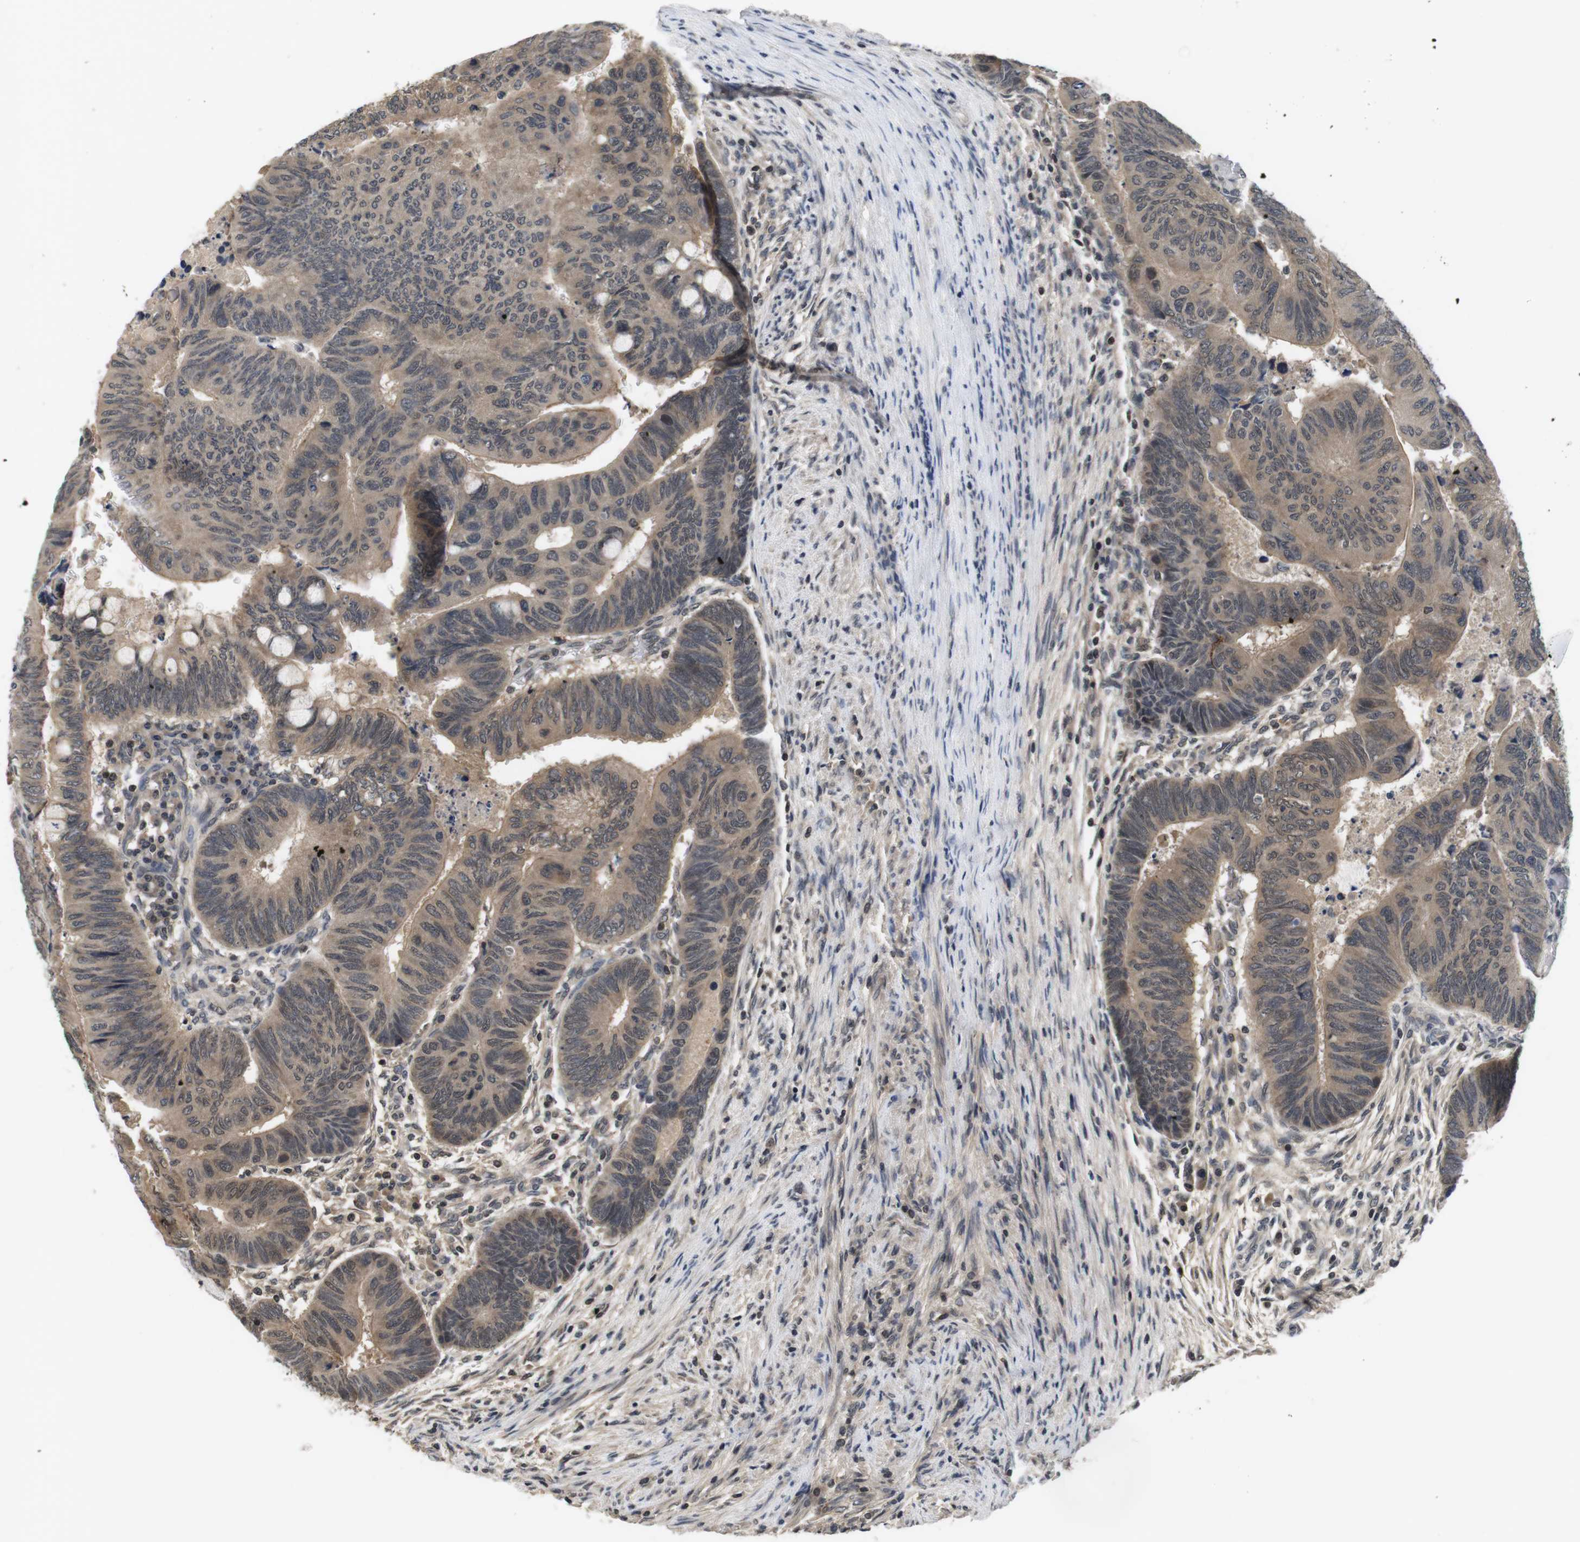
{"staining": {"intensity": "weak", "quantity": ">75%", "location": "cytoplasmic/membranous"}, "tissue": "colorectal cancer", "cell_type": "Tumor cells", "image_type": "cancer", "snomed": [{"axis": "morphology", "description": "Normal tissue, NOS"}, {"axis": "morphology", "description": "Adenocarcinoma, NOS"}, {"axis": "topography", "description": "Rectum"}, {"axis": "topography", "description": "Peripheral nerve tissue"}], "caption": "Immunohistochemistry (IHC) (DAB (3,3'-diaminobenzidine)) staining of human colorectal adenocarcinoma reveals weak cytoplasmic/membranous protein expression in approximately >75% of tumor cells.", "gene": "FADD", "patient": {"sex": "male", "age": 92}}